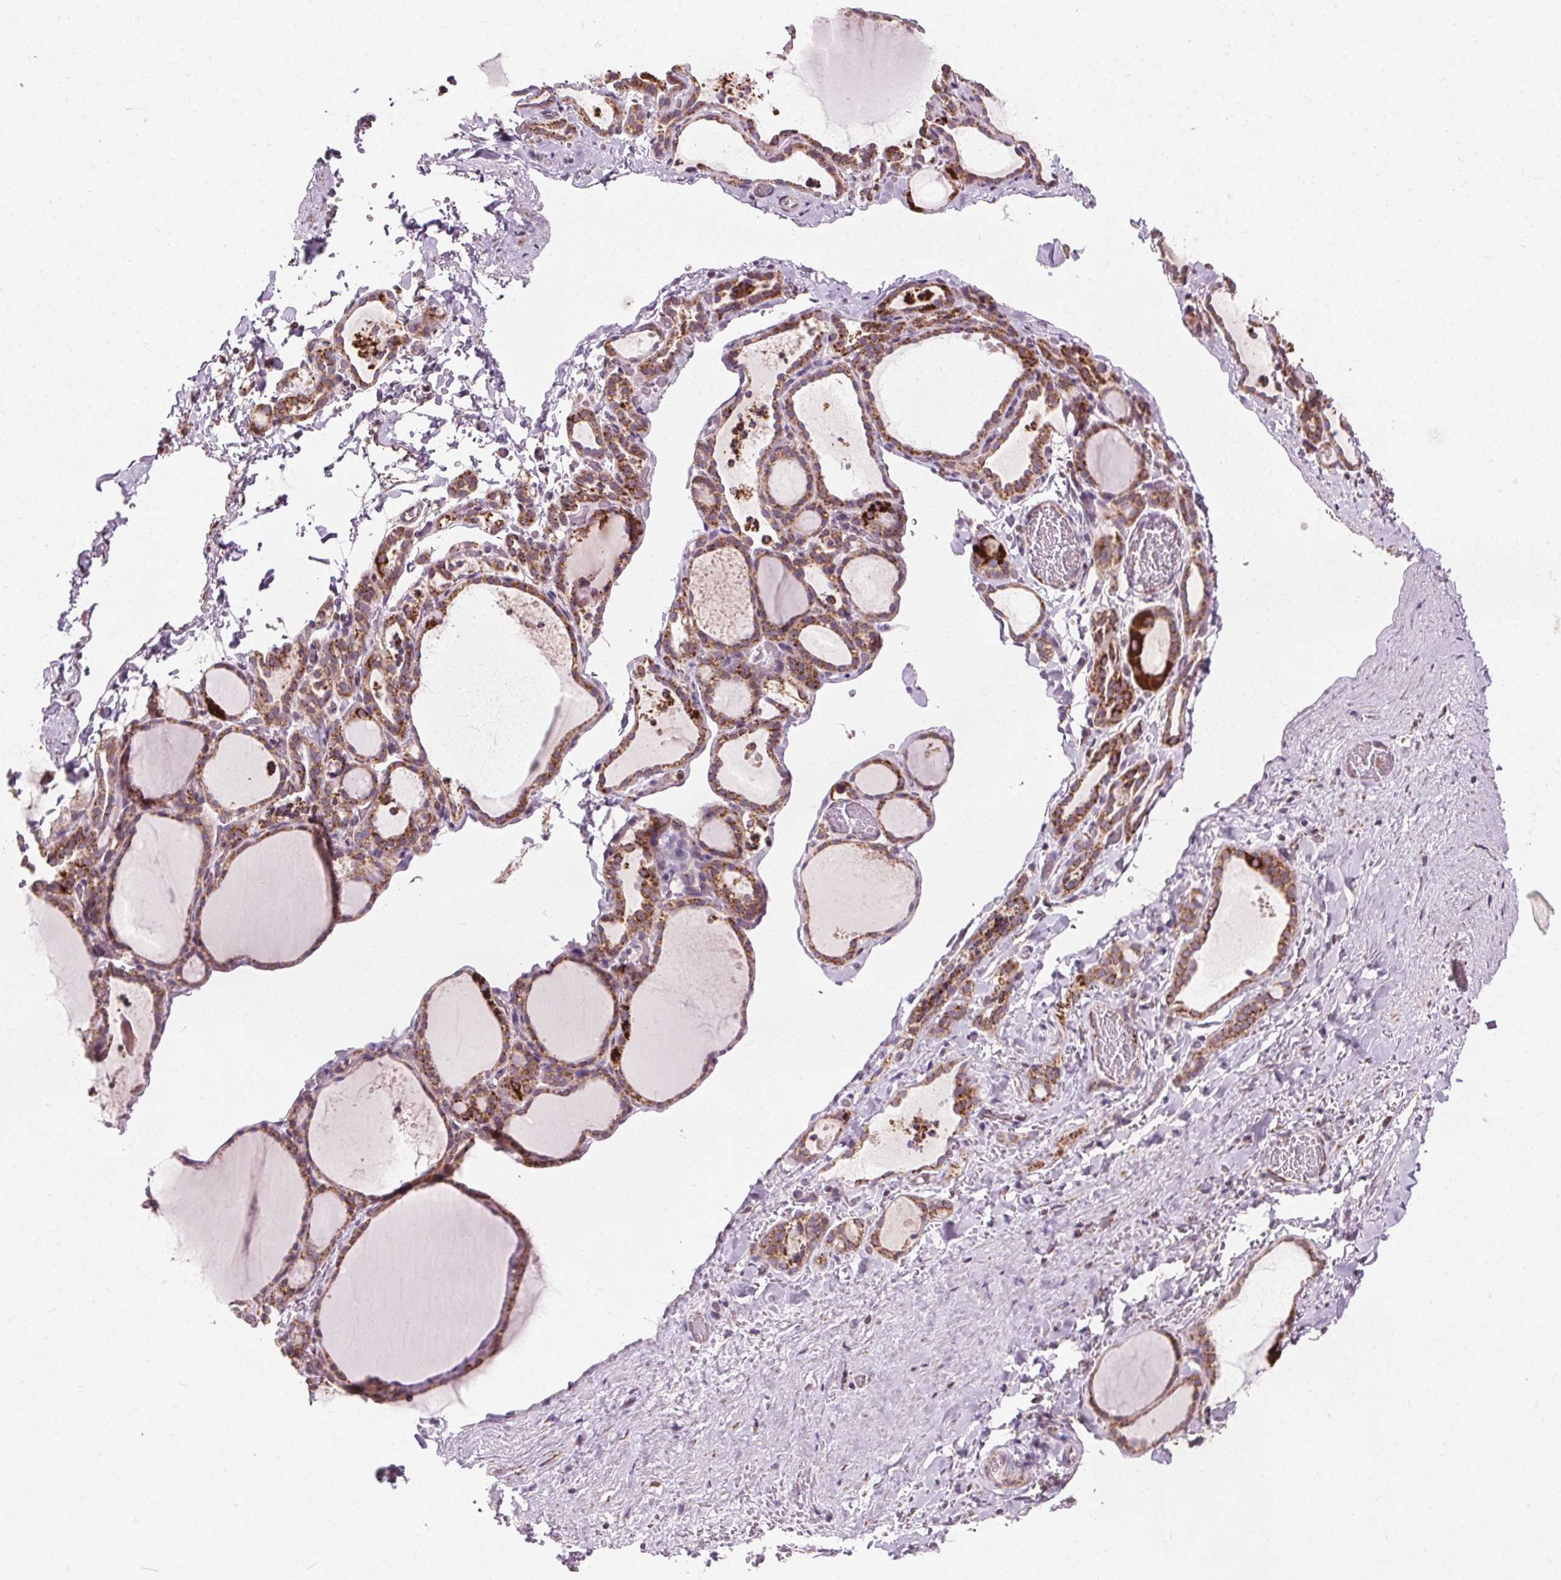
{"staining": {"intensity": "moderate", "quantity": ">75%", "location": "cytoplasmic/membranous"}, "tissue": "thyroid gland", "cell_type": "Glandular cells", "image_type": "normal", "snomed": [{"axis": "morphology", "description": "Normal tissue, NOS"}, {"axis": "topography", "description": "Thyroid gland"}], "caption": "A brown stain shows moderate cytoplasmic/membranous staining of a protein in glandular cells of unremarkable thyroid gland. (IHC, brightfield microscopy, high magnification).", "gene": "LFNG", "patient": {"sex": "female", "age": 22}}